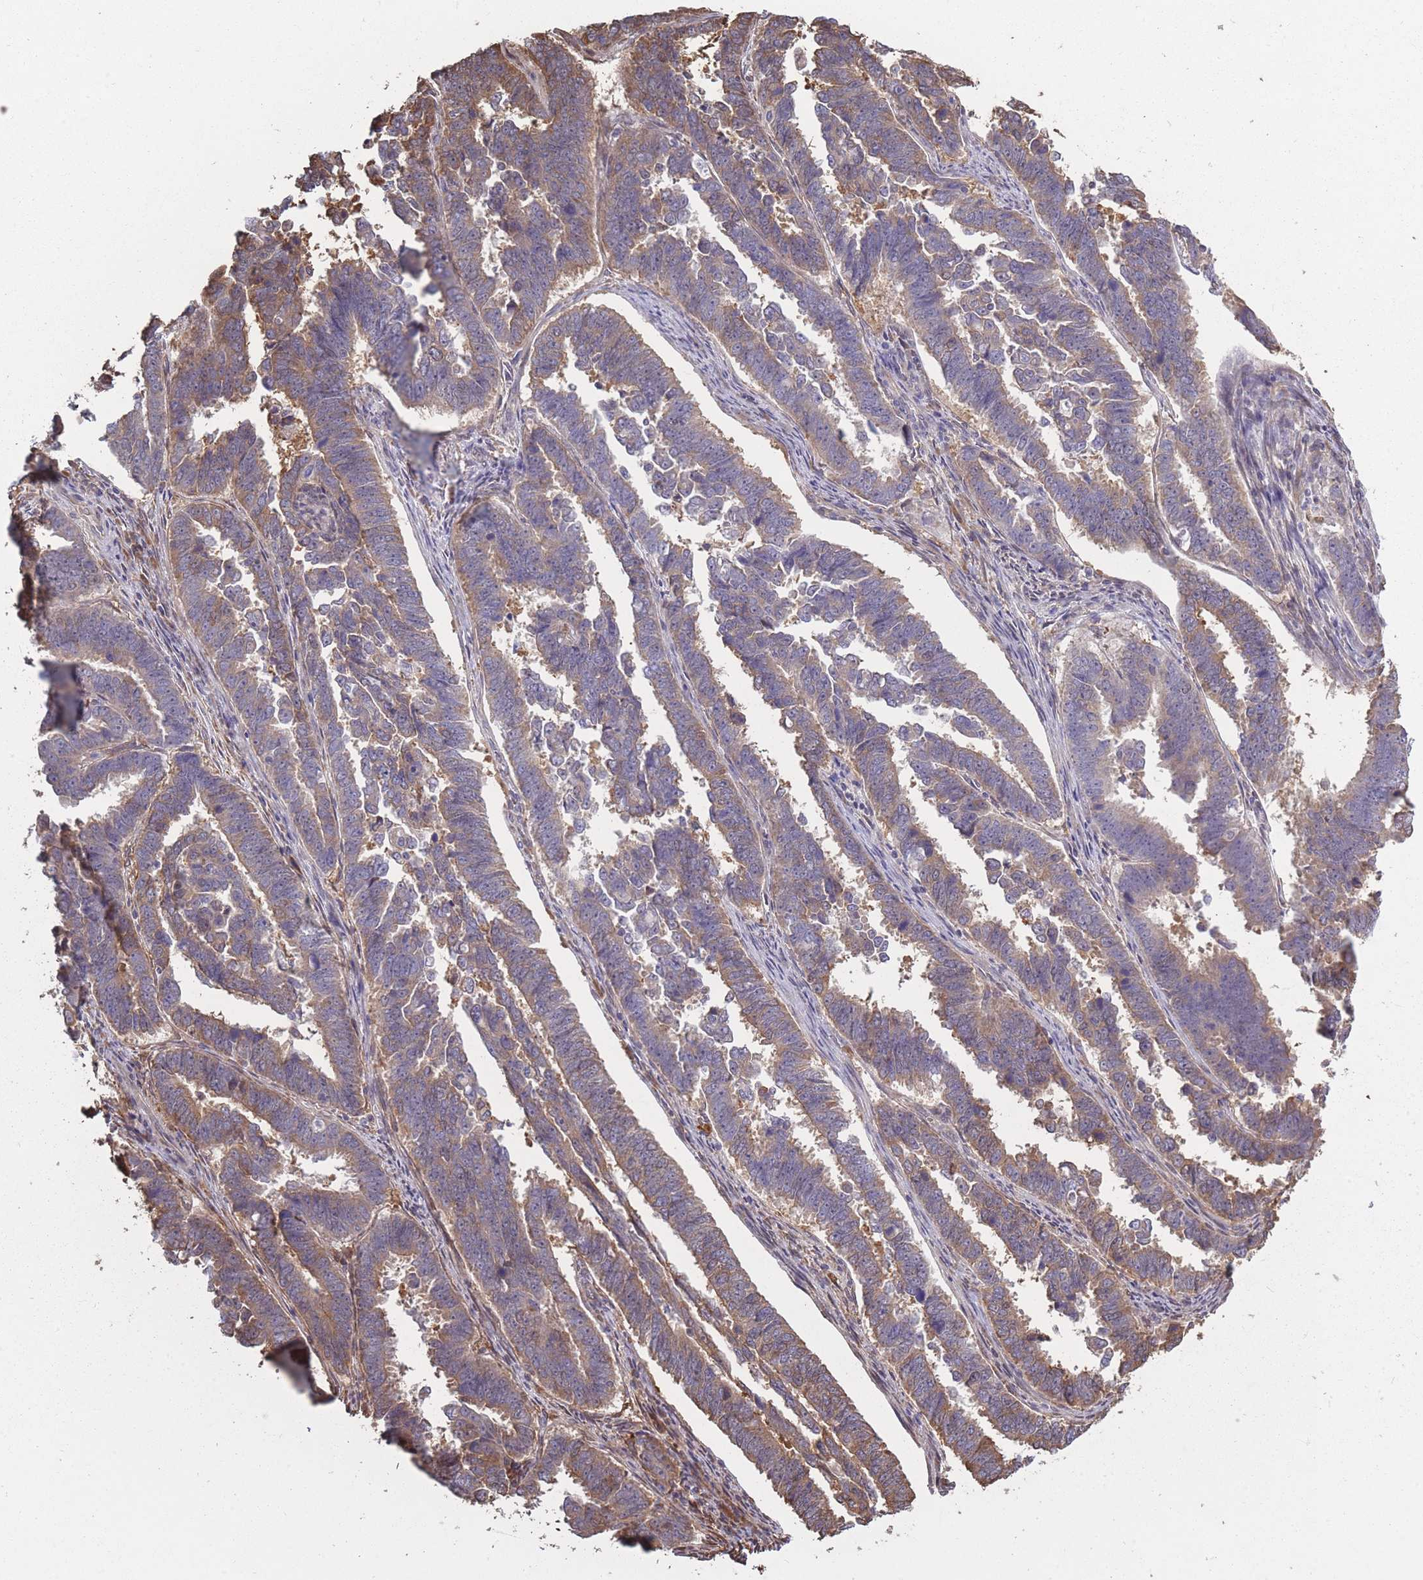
{"staining": {"intensity": "moderate", "quantity": "25%-75%", "location": "cytoplasmic/membranous"}, "tissue": "endometrial cancer", "cell_type": "Tumor cells", "image_type": "cancer", "snomed": [{"axis": "morphology", "description": "Adenocarcinoma, NOS"}, {"axis": "topography", "description": "Endometrium"}], "caption": "High-power microscopy captured an immunohistochemistry (IHC) photomicrograph of endometrial cancer (adenocarcinoma), revealing moderate cytoplasmic/membranous staining in approximately 25%-75% of tumor cells. Nuclei are stained in blue.", "gene": "ARL13B", "patient": {"sex": "female", "age": 75}}